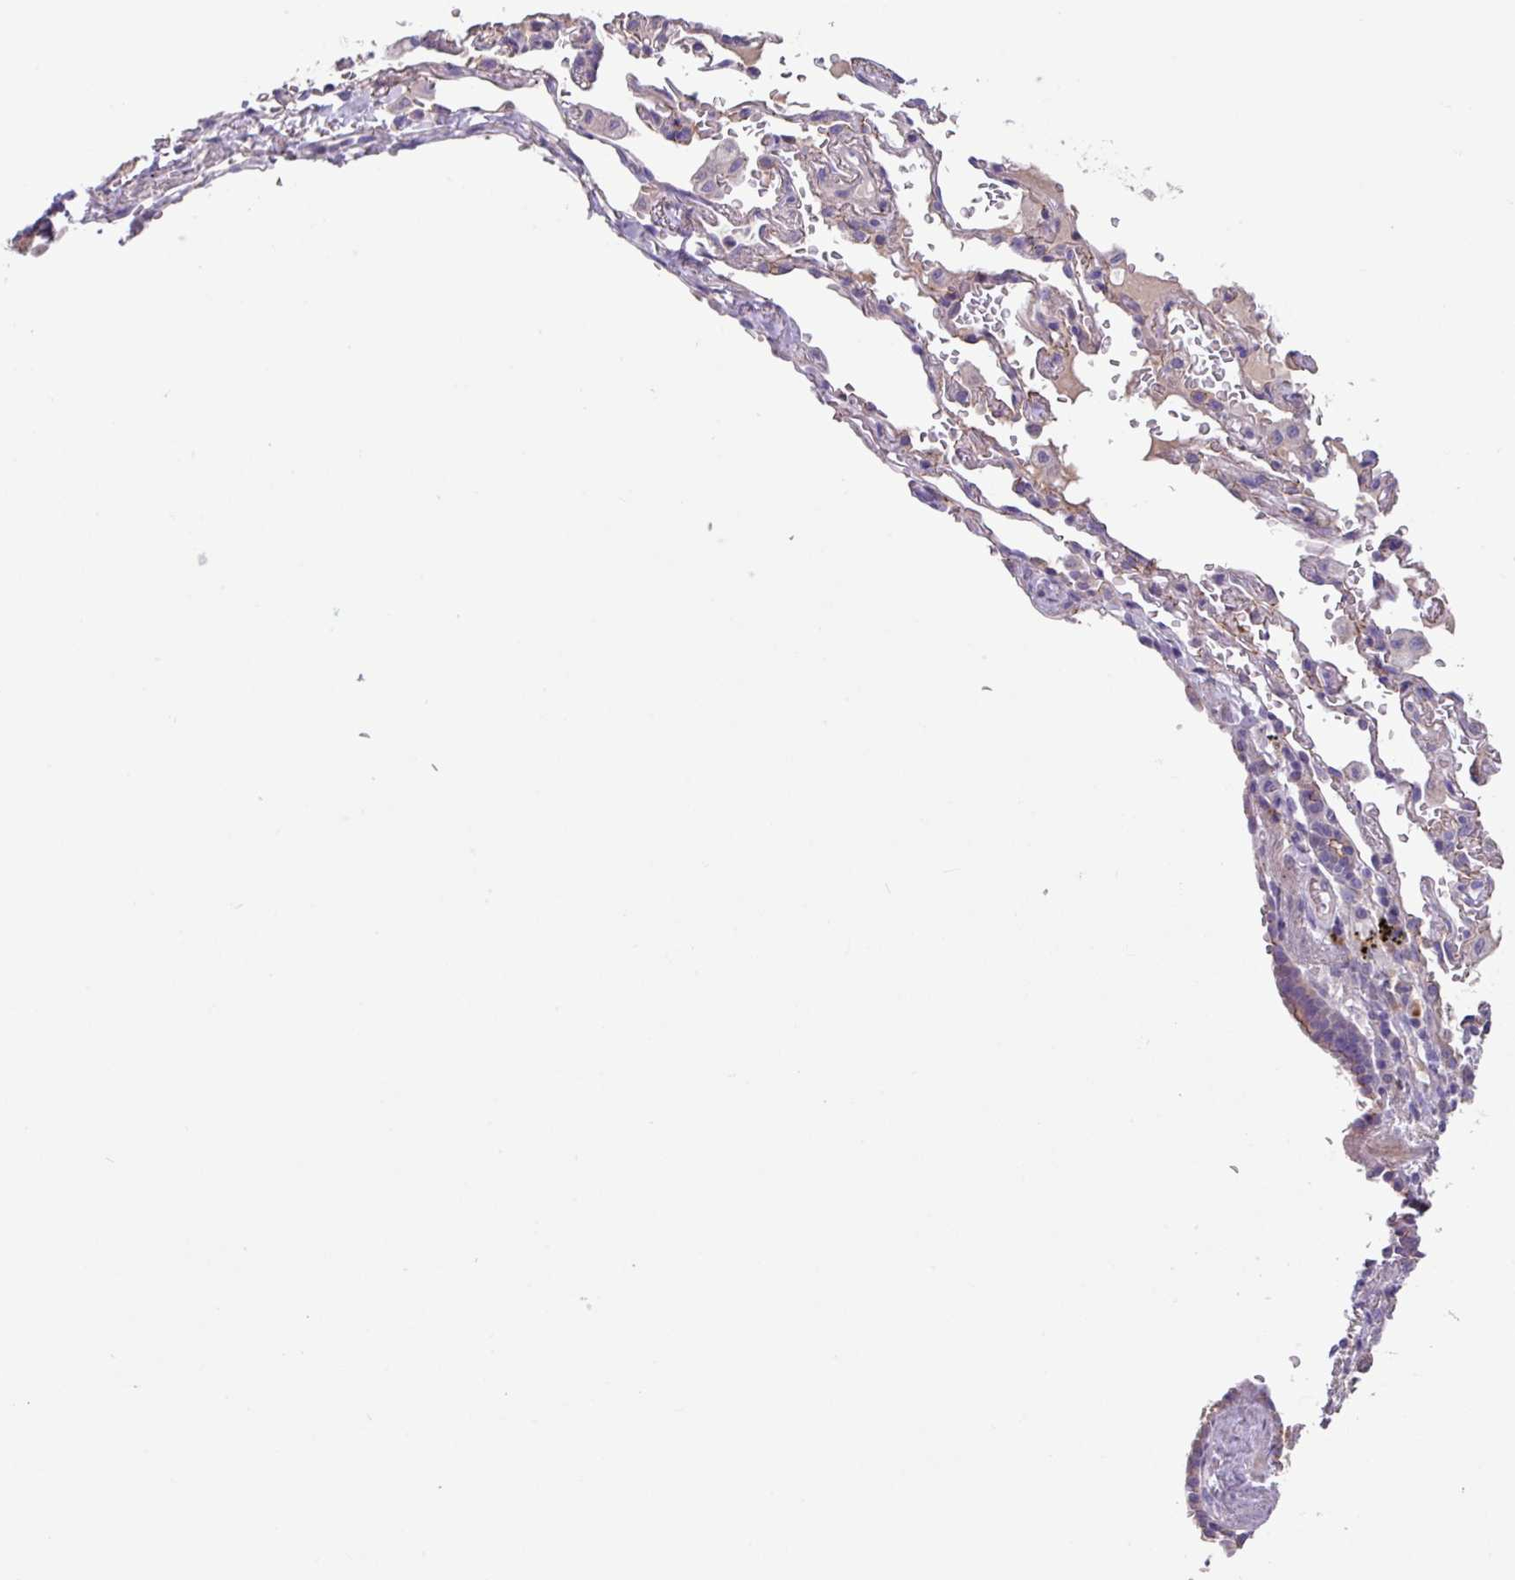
{"staining": {"intensity": "moderate", "quantity": "<25%", "location": "cytoplasmic/membranous"}, "tissue": "soft tissue", "cell_type": "Chondrocytes", "image_type": "normal", "snomed": [{"axis": "morphology", "description": "Normal tissue, NOS"}, {"axis": "topography", "description": "Cartilage tissue"}, {"axis": "topography", "description": "Bronchus"}], "caption": "Brown immunohistochemical staining in unremarkable soft tissue reveals moderate cytoplasmic/membranous positivity in about <25% of chondrocytes.", "gene": "IQCJ", "patient": {"sex": "female", "age": 72}}